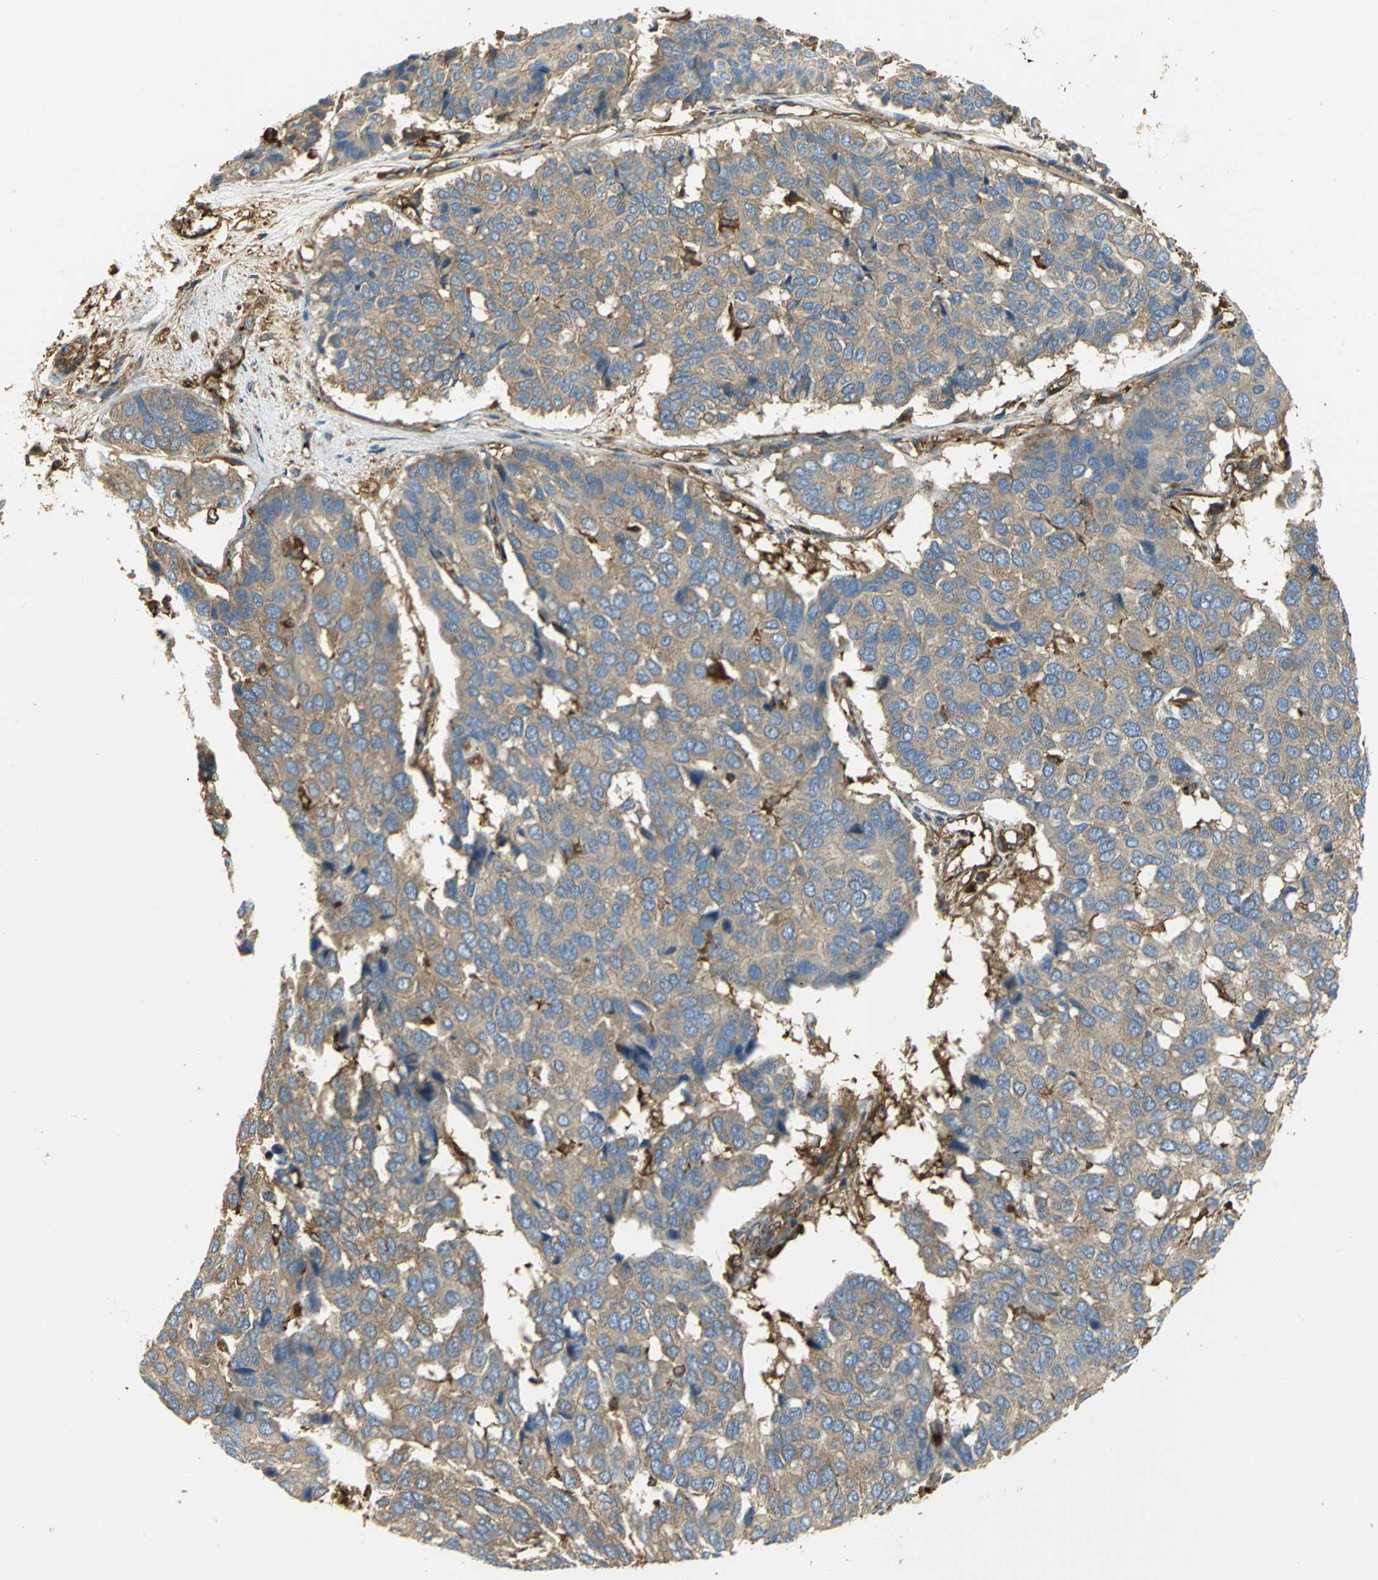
{"staining": {"intensity": "weak", "quantity": ">75%", "location": "cytoplasmic/membranous"}, "tissue": "pancreatic cancer", "cell_type": "Tumor cells", "image_type": "cancer", "snomed": [{"axis": "morphology", "description": "Adenocarcinoma, NOS"}, {"axis": "topography", "description": "Pancreas"}], "caption": "Tumor cells display low levels of weak cytoplasmic/membranous positivity in about >75% of cells in adenocarcinoma (pancreatic).", "gene": "TLN1", "patient": {"sex": "male", "age": 50}}